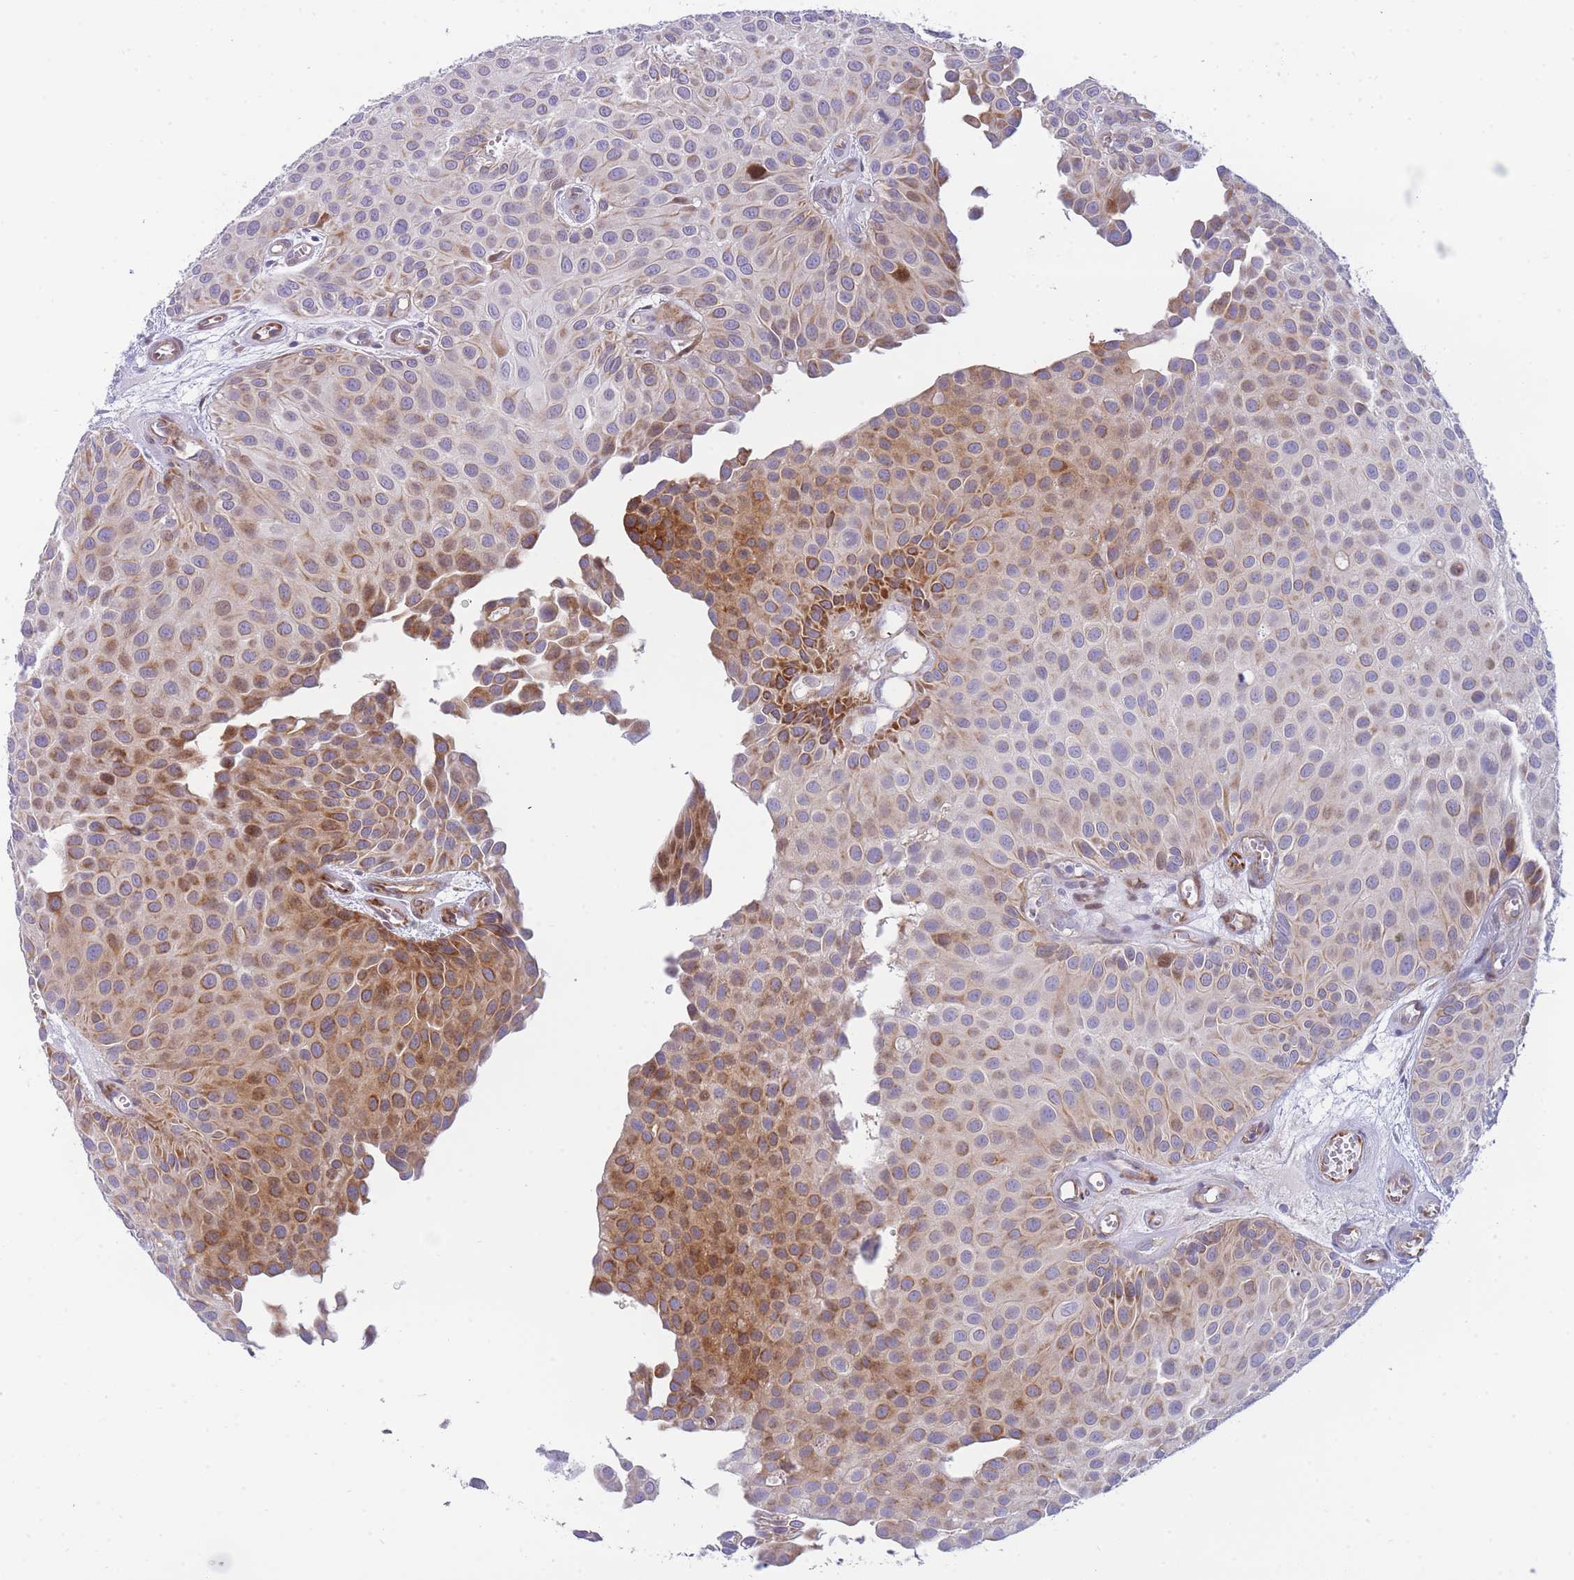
{"staining": {"intensity": "moderate", "quantity": "25%-75%", "location": "cytoplasmic/membranous"}, "tissue": "urothelial cancer", "cell_type": "Tumor cells", "image_type": "cancer", "snomed": [{"axis": "morphology", "description": "Urothelial carcinoma, Low grade"}, {"axis": "topography", "description": "Urinary bladder"}], "caption": "Human urothelial cancer stained with a protein marker demonstrates moderate staining in tumor cells.", "gene": "ATP5MC2", "patient": {"sex": "male", "age": 88}}